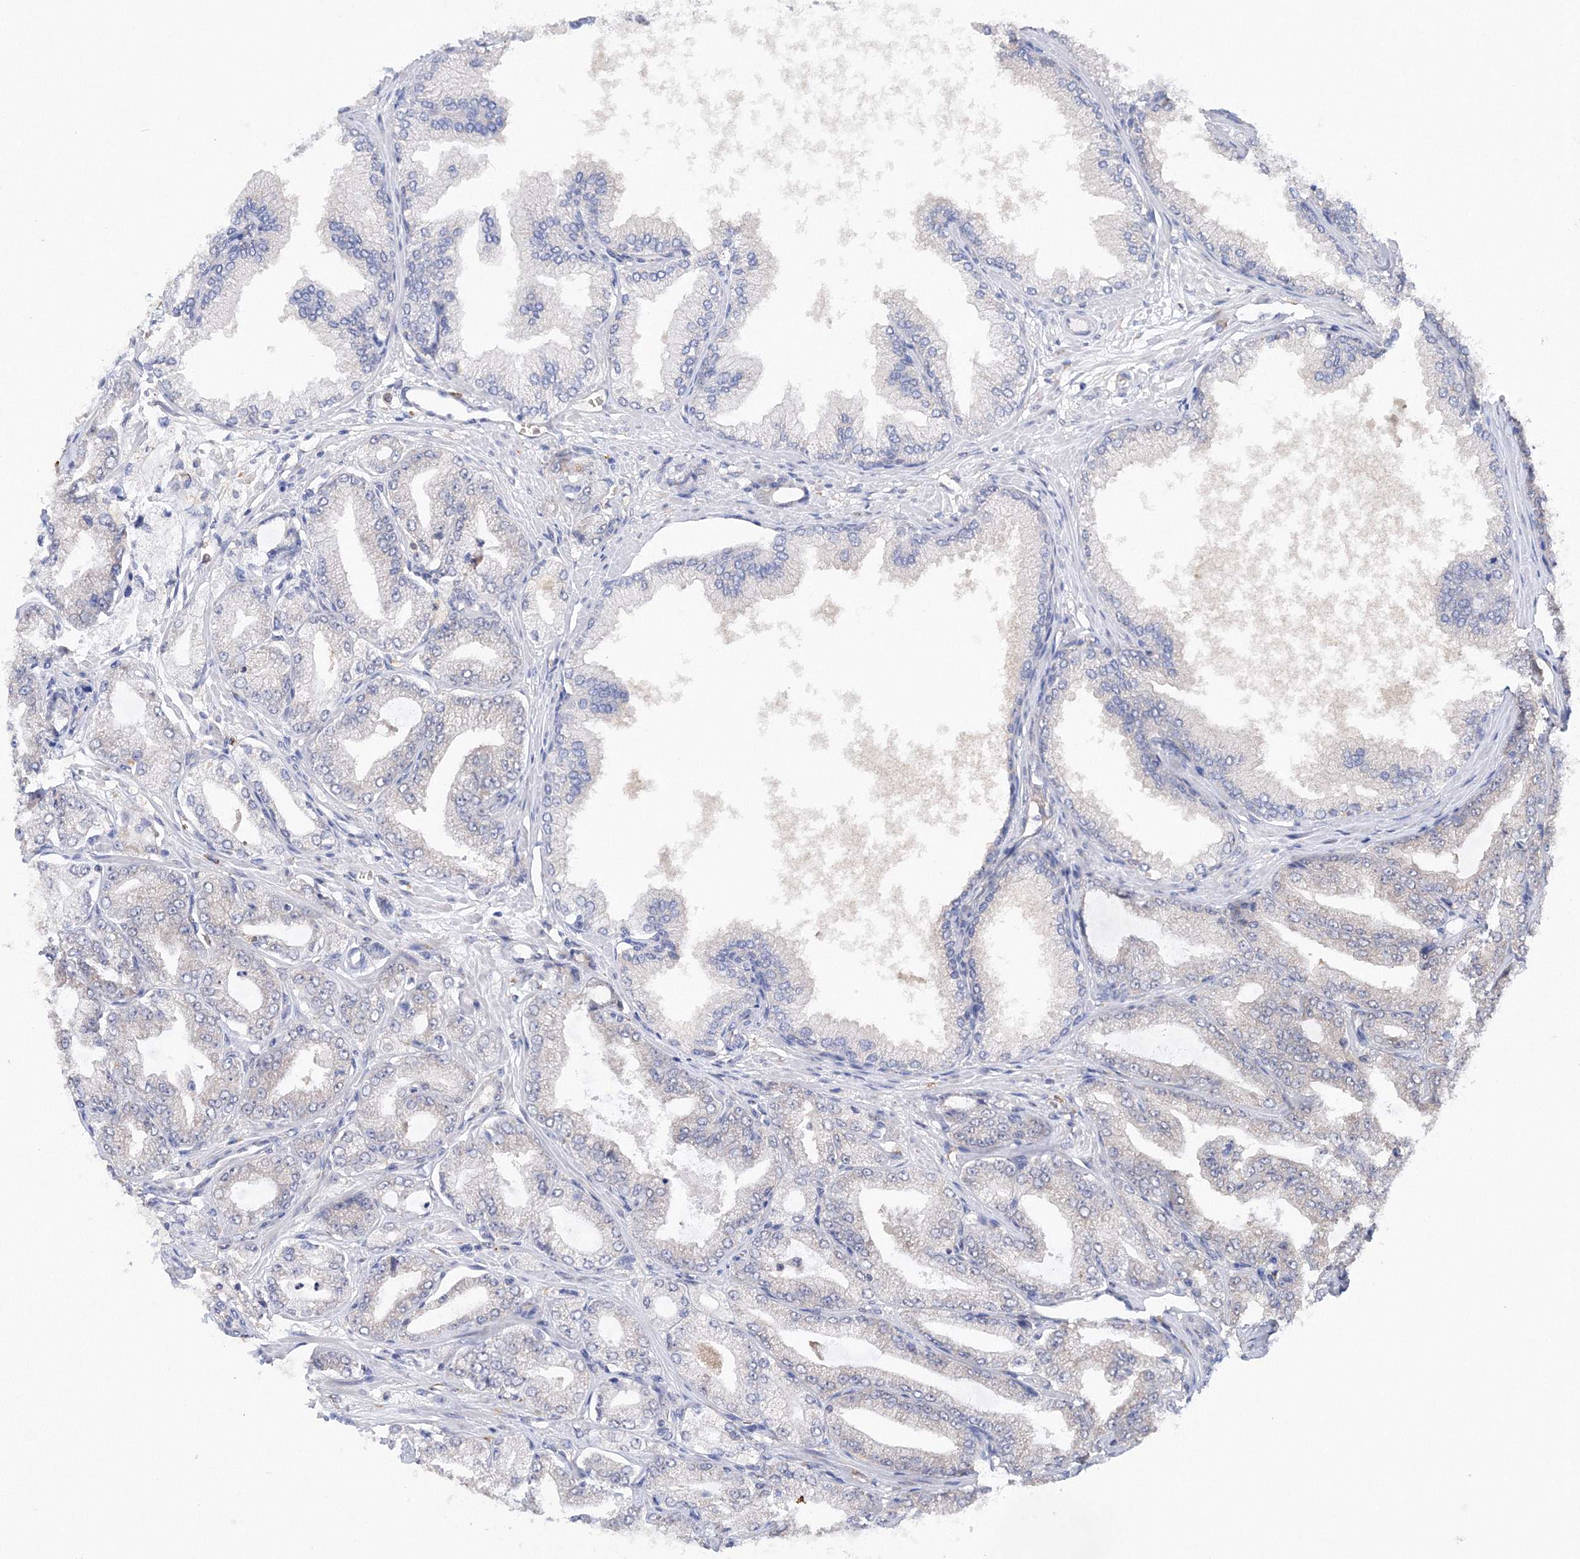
{"staining": {"intensity": "negative", "quantity": "none", "location": "none"}, "tissue": "prostate cancer", "cell_type": "Tumor cells", "image_type": "cancer", "snomed": [{"axis": "morphology", "description": "Adenocarcinoma, Low grade"}, {"axis": "topography", "description": "Prostate"}], "caption": "Human adenocarcinoma (low-grade) (prostate) stained for a protein using immunohistochemistry (IHC) displays no expression in tumor cells.", "gene": "DIS3L2", "patient": {"sex": "male", "age": 63}}